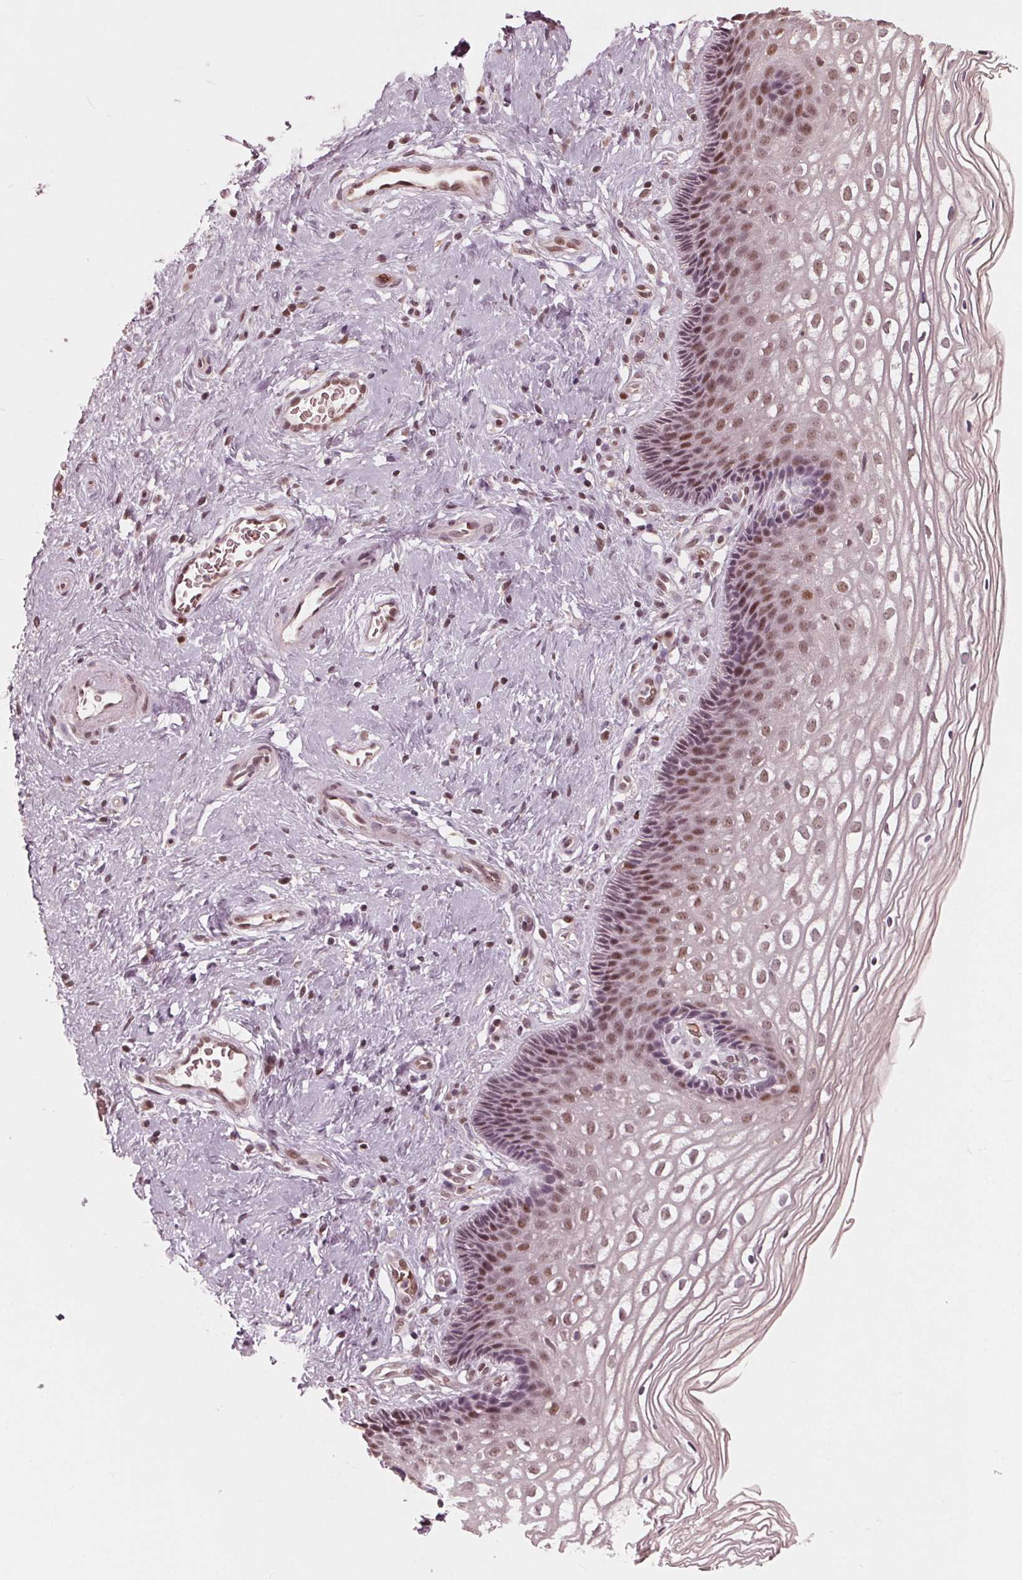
{"staining": {"intensity": "weak", "quantity": "25%-75%", "location": "nuclear"}, "tissue": "cervix", "cell_type": "Glandular cells", "image_type": "normal", "snomed": [{"axis": "morphology", "description": "Normal tissue, NOS"}, {"axis": "topography", "description": "Cervix"}], "caption": "Glandular cells demonstrate low levels of weak nuclear positivity in approximately 25%-75% of cells in unremarkable cervix.", "gene": "HIRIP3", "patient": {"sex": "female", "age": 34}}